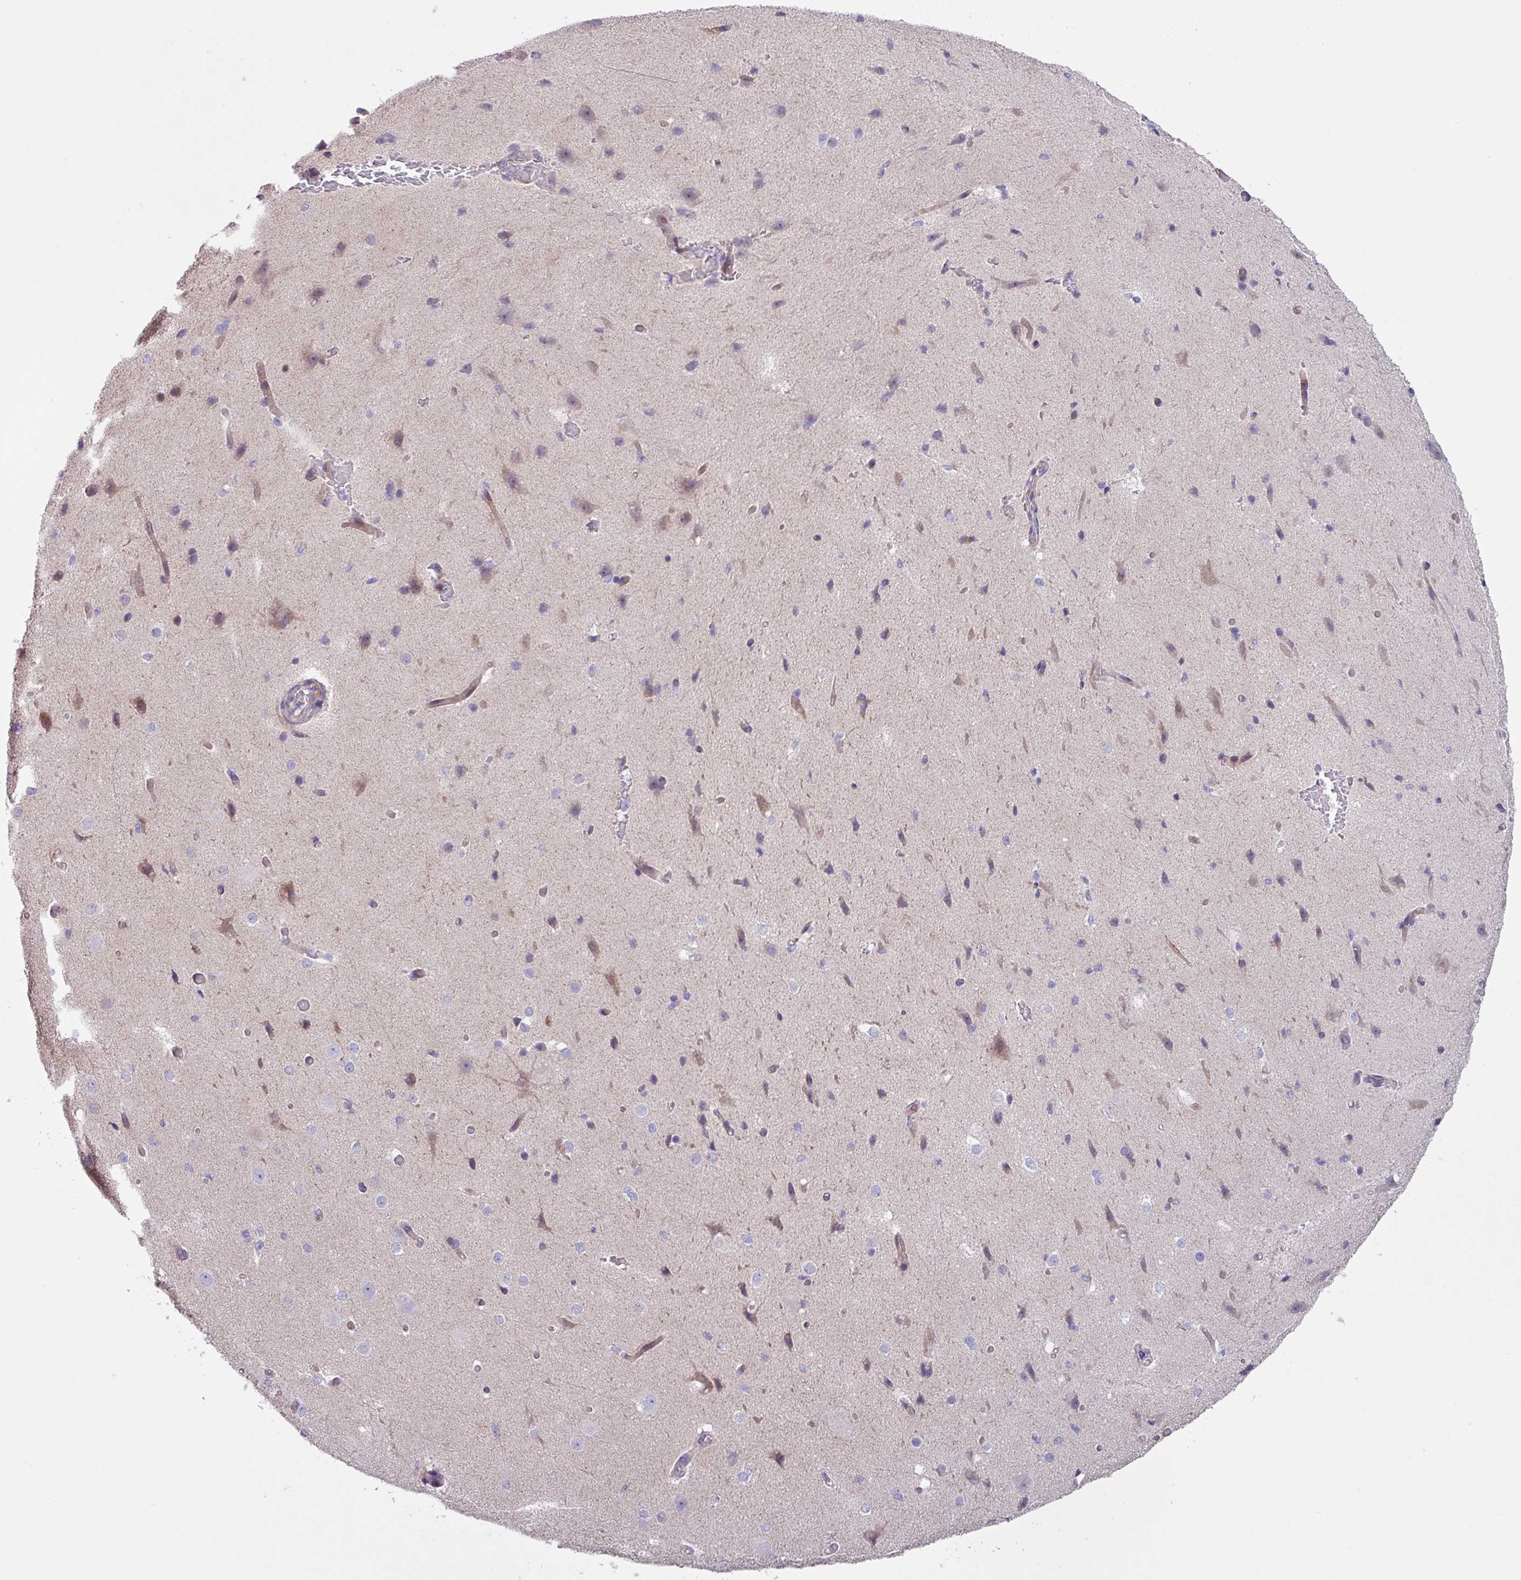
{"staining": {"intensity": "negative", "quantity": "none", "location": "none"}, "tissue": "cerebral cortex", "cell_type": "Endothelial cells", "image_type": "normal", "snomed": [{"axis": "morphology", "description": "Normal tissue, NOS"}, {"axis": "morphology", "description": "Inflammation, NOS"}, {"axis": "topography", "description": "Cerebral cortex"}], "caption": "Protein analysis of normal cerebral cortex exhibits no significant staining in endothelial cells. The staining is performed using DAB (3,3'-diaminobenzidine) brown chromogen with nuclei counter-stained in using hematoxylin.", "gene": "IQCJ", "patient": {"sex": "male", "age": 6}}